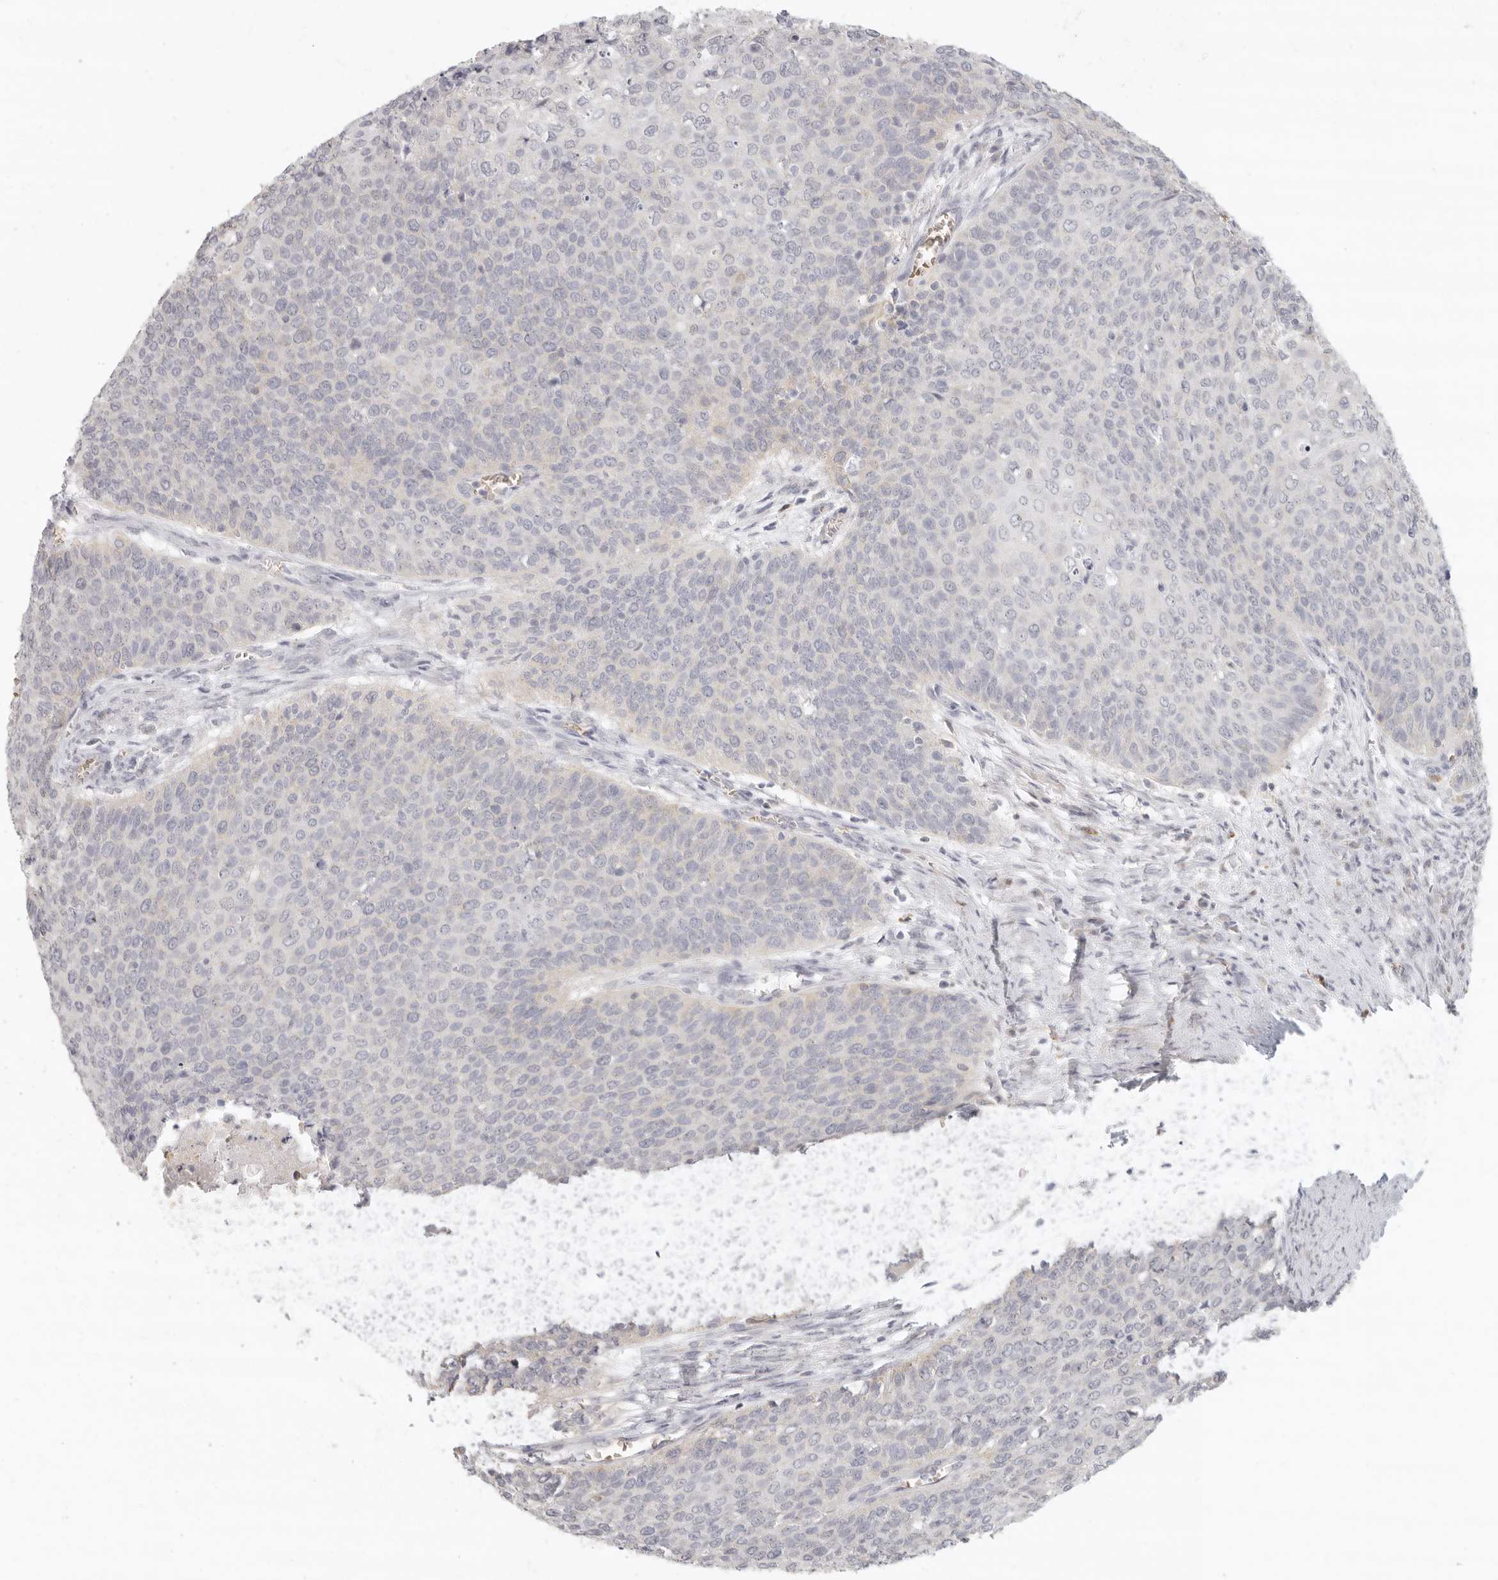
{"staining": {"intensity": "negative", "quantity": "none", "location": "none"}, "tissue": "cervical cancer", "cell_type": "Tumor cells", "image_type": "cancer", "snomed": [{"axis": "morphology", "description": "Squamous cell carcinoma, NOS"}, {"axis": "topography", "description": "Cervix"}], "caption": "Immunohistochemistry image of neoplastic tissue: cervical cancer (squamous cell carcinoma) stained with DAB (3,3'-diaminobenzidine) exhibits no significant protein positivity in tumor cells.", "gene": "NIBAN1", "patient": {"sex": "female", "age": 39}}